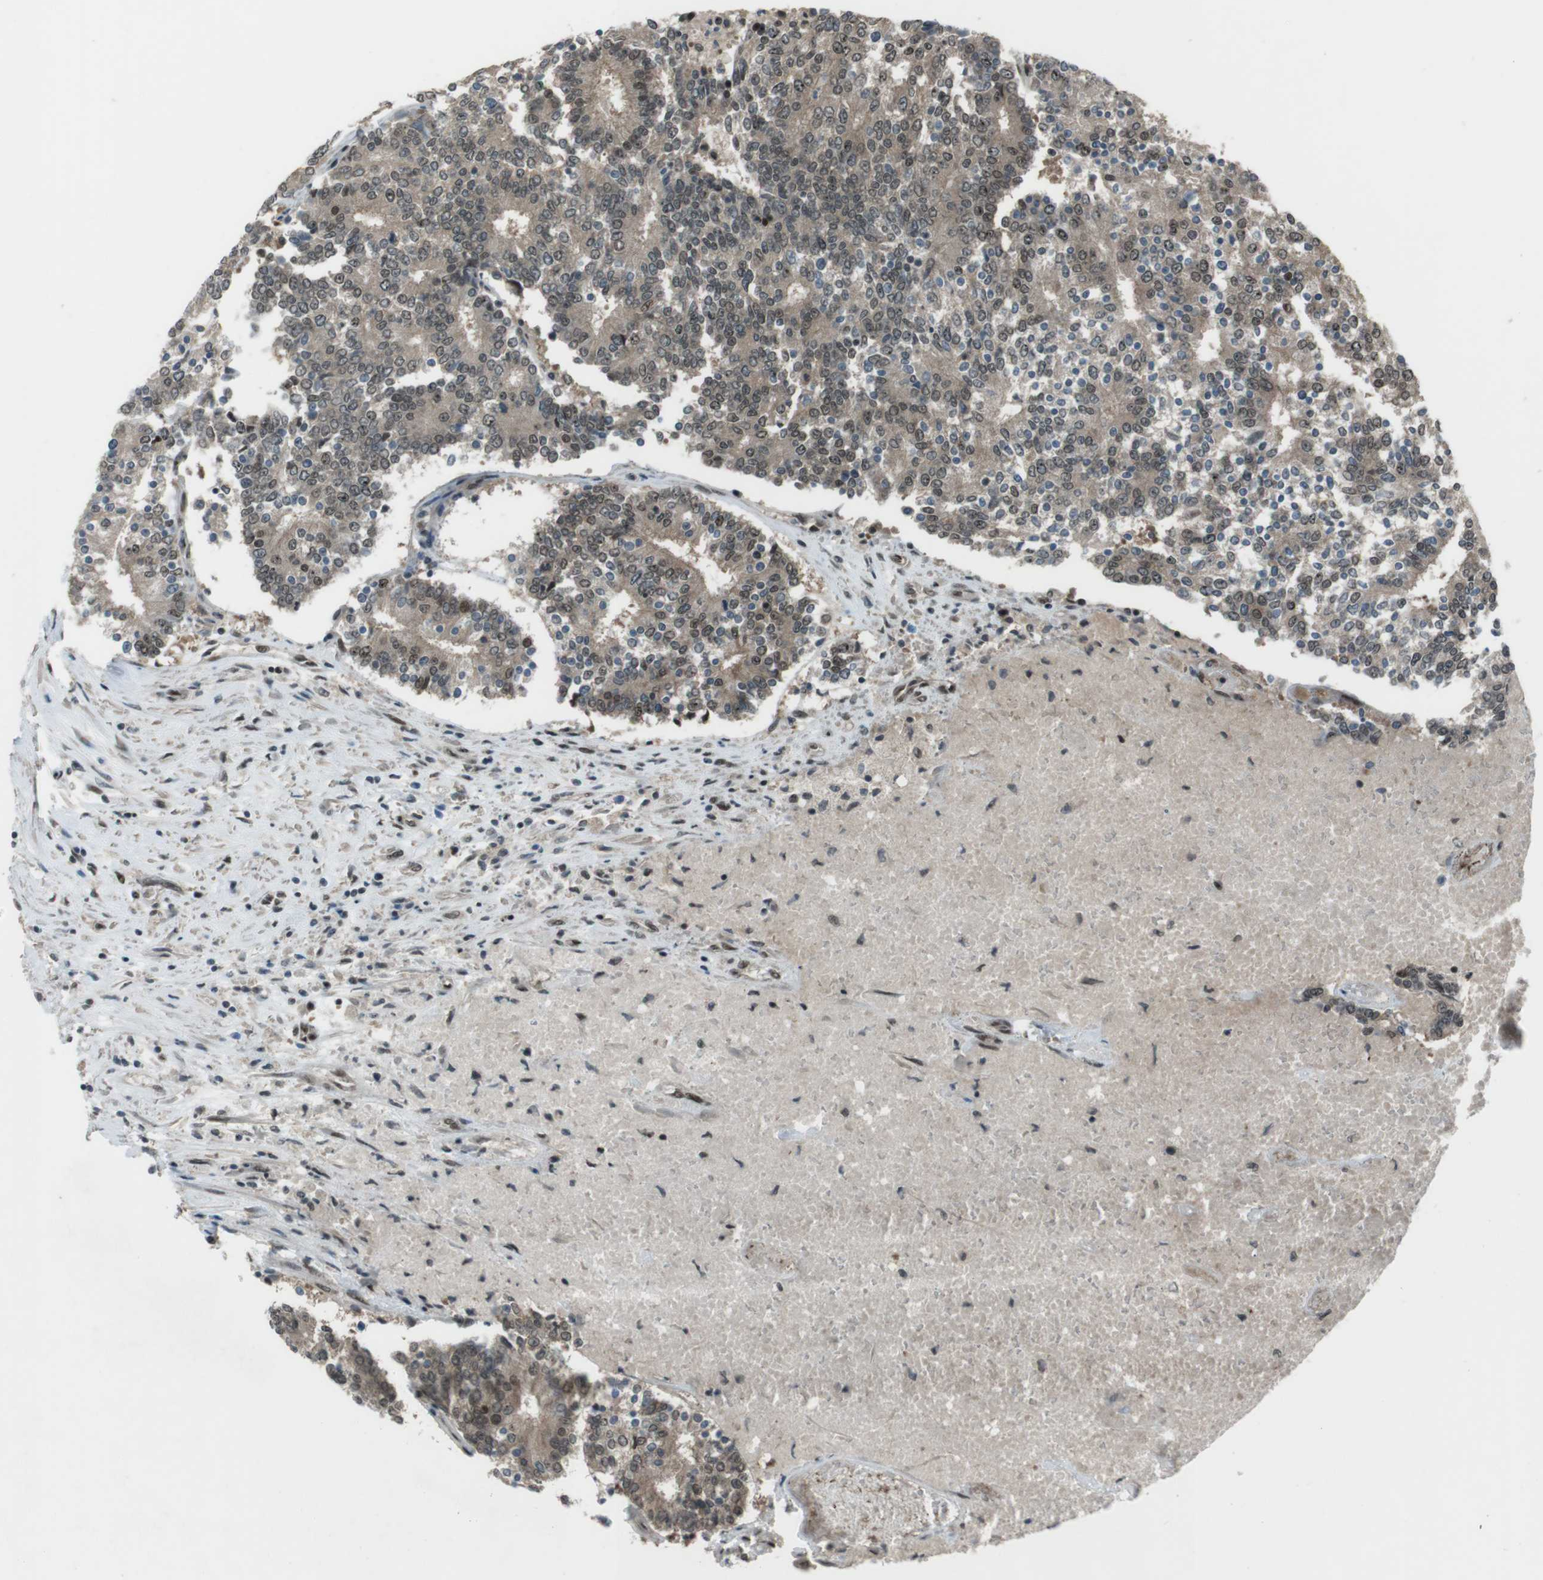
{"staining": {"intensity": "weak", "quantity": ">75%", "location": "cytoplasmic/membranous,nuclear"}, "tissue": "prostate cancer", "cell_type": "Tumor cells", "image_type": "cancer", "snomed": [{"axis": "morphology", "description": "Normal tissue, NOS"}, {"axis": "morphology", "description": "Adenocarcinoma, High grade"}, {"axis": "topography", "description": "Prostate"}, {"axis": "topography", "description": "Seminal veicle"}], "caption": "This micrograph exhibits high-grade adenocarcinoma (prostate) stained with immunohistochemistry (IHC) to label a protein in brown. The cytoplasmic/membranous and nuclear of tumor cells show weak positivity for the protein. Nuclei are counter-stained blue.", "gene": "SLITRK5", "patient": {"sex": "male", "age": 55}}